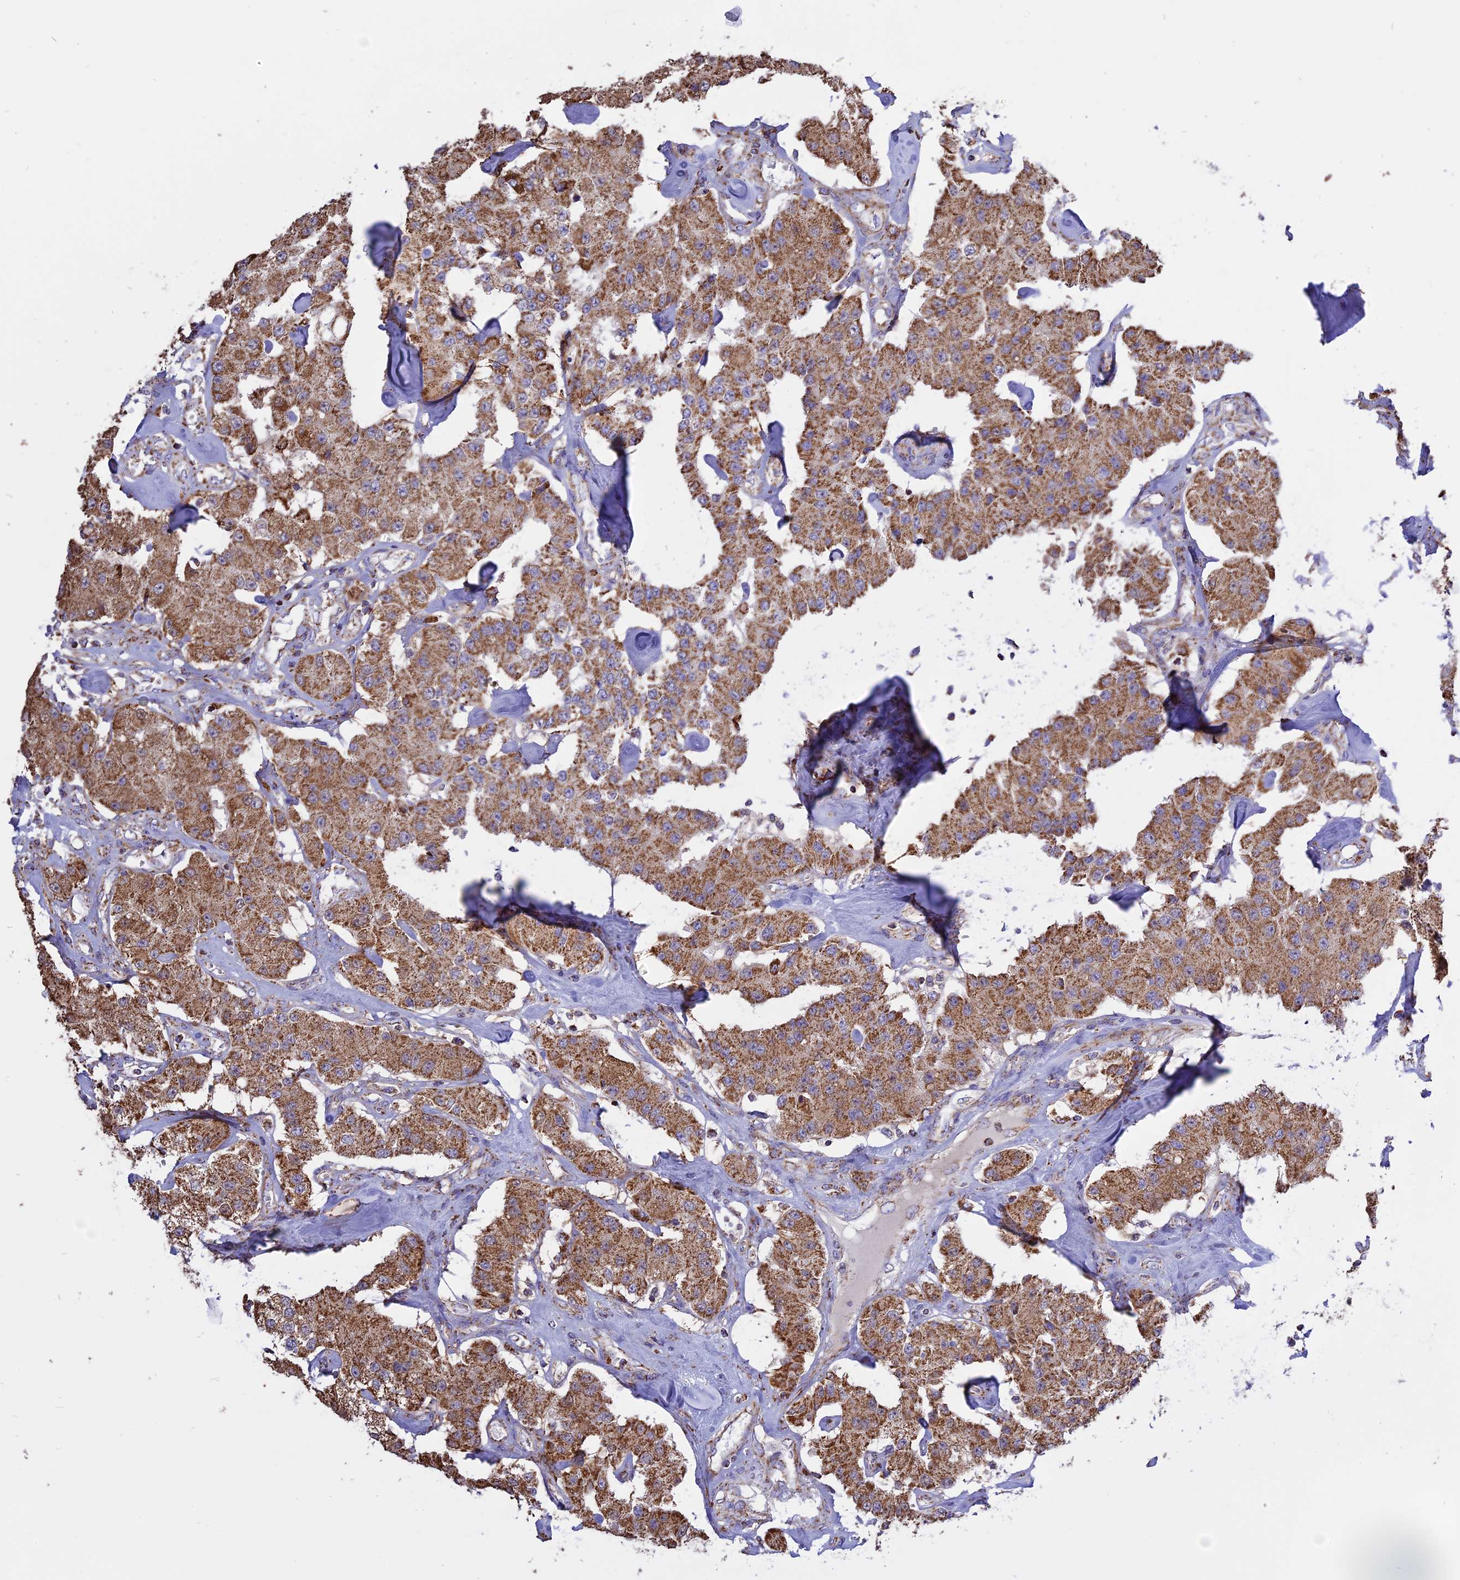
{"staining": {"intensity": "moderate", "quantity": ">75%", "location": "cytoplasmic/membranous"}, "tissue": "carcinoid", "cell_type": "Tumor cells", "image_type": "cancer", "snomed": [{"axis": "morphology", "description": "Carcinoid, malignant, NOS"}, {"axis": "topography", "description": "Pancreas"}], "caption": "This photomicrograph demonstrates carcinoid stained with IHC to label a protein in brown. The cytoplasmic/membranous of tumor cells show moderate positivity for the protein. Nuclei are counter-stained blue.", "gene": "TTC4", "patient": {"sex": "male", "age": 41}}